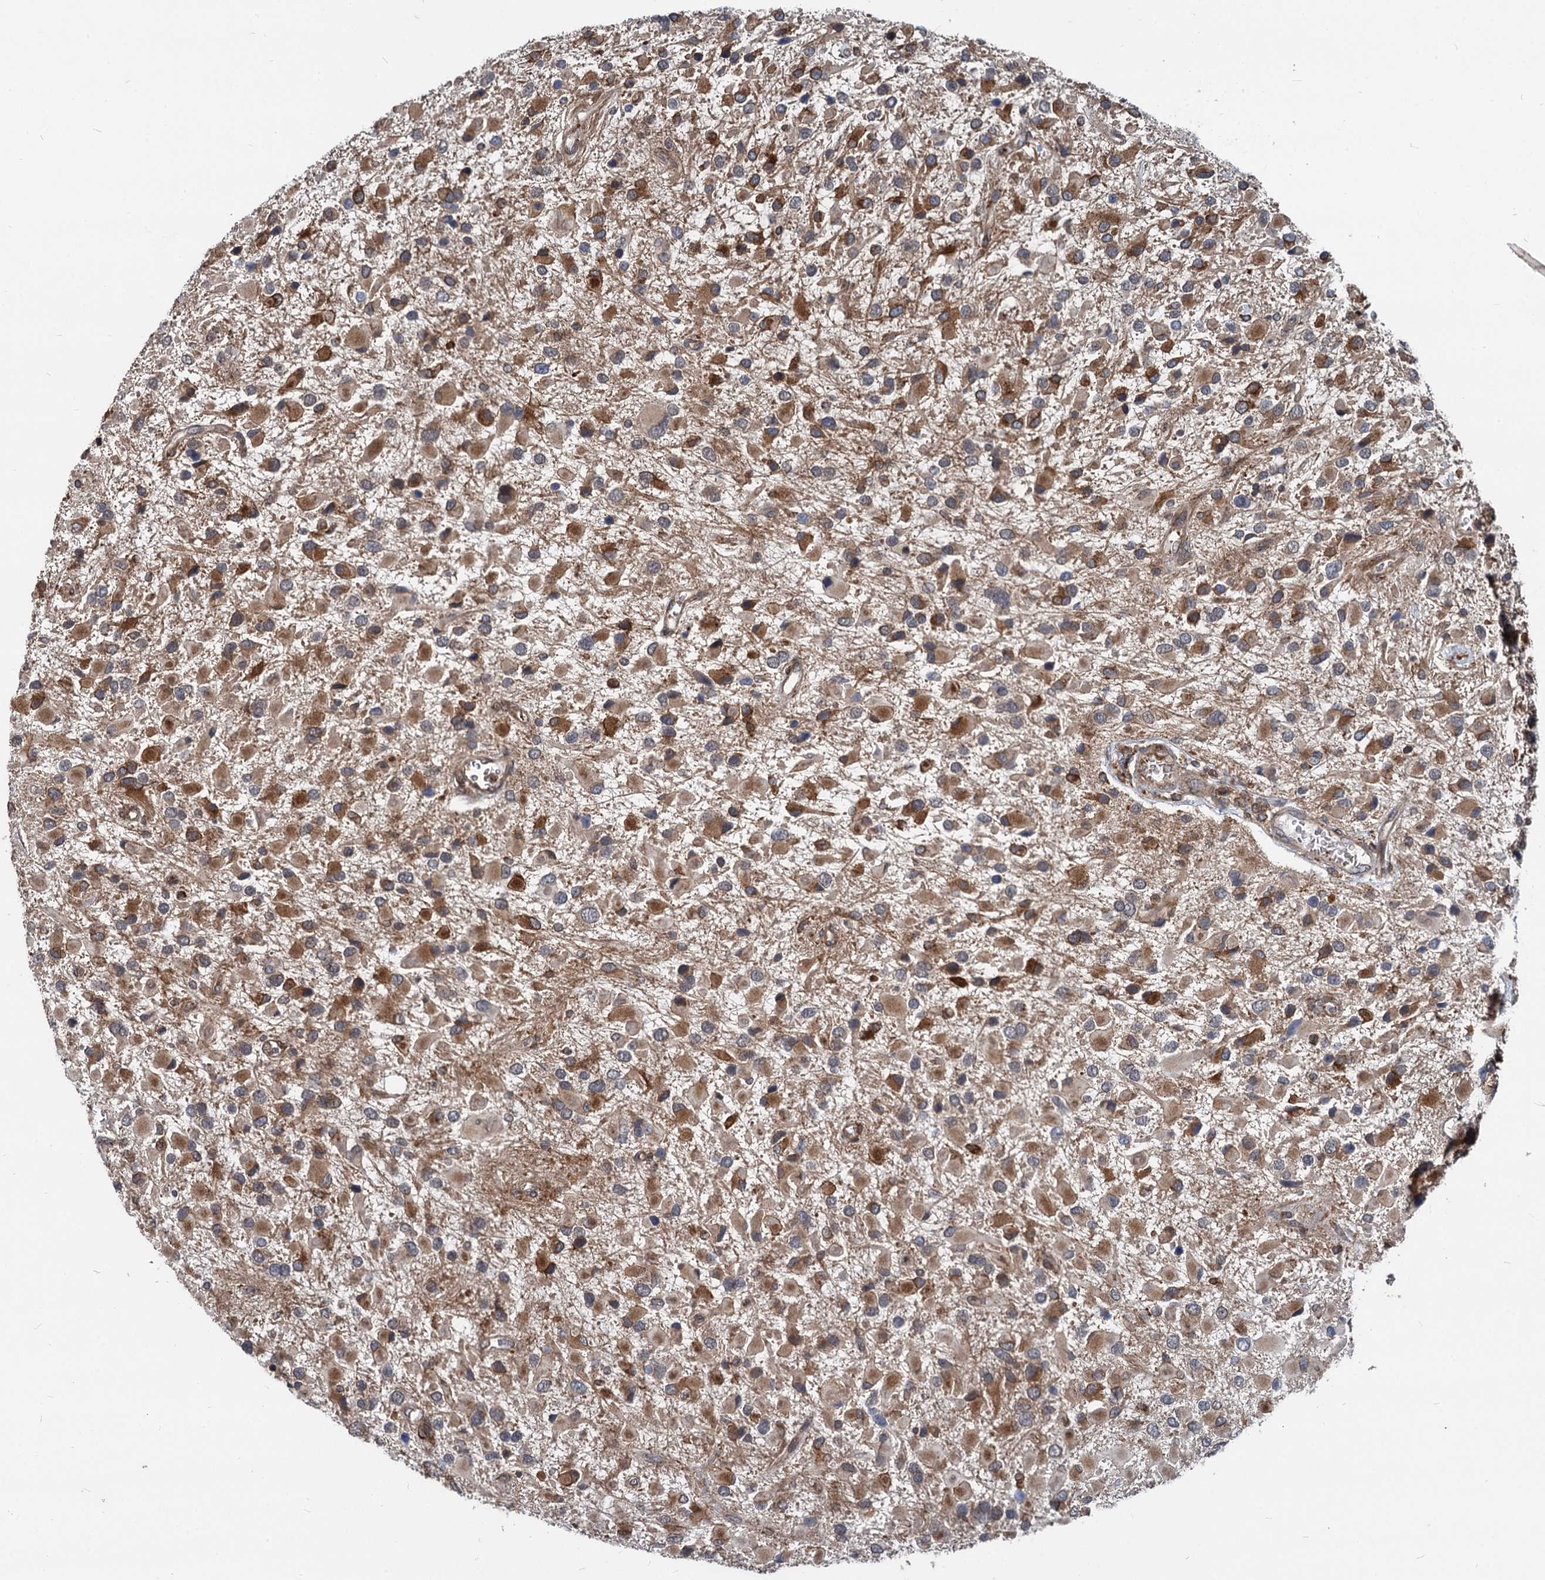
{"staining": {"intensity": "moderate", "quantity": ">75%", "location": "cytoplasmic/membranous"}, "tissue": "glioma", "cell_type": "Tumor cells", "image_type": "cancer", "snomed": [{"axis": "morphology", "description": "Glioma, malignant, High grade"}, {"axis": "topography", "description": "Brain"}], "caption": "This is an image of immunohistochemistry (IHC) staining of high-grade glioma (malignant), which shows moderate expression in the cytoplasmic/membranous of tumor cells.", "gene": "STIM1", "patient": {"sex": "male", "age": 53}}